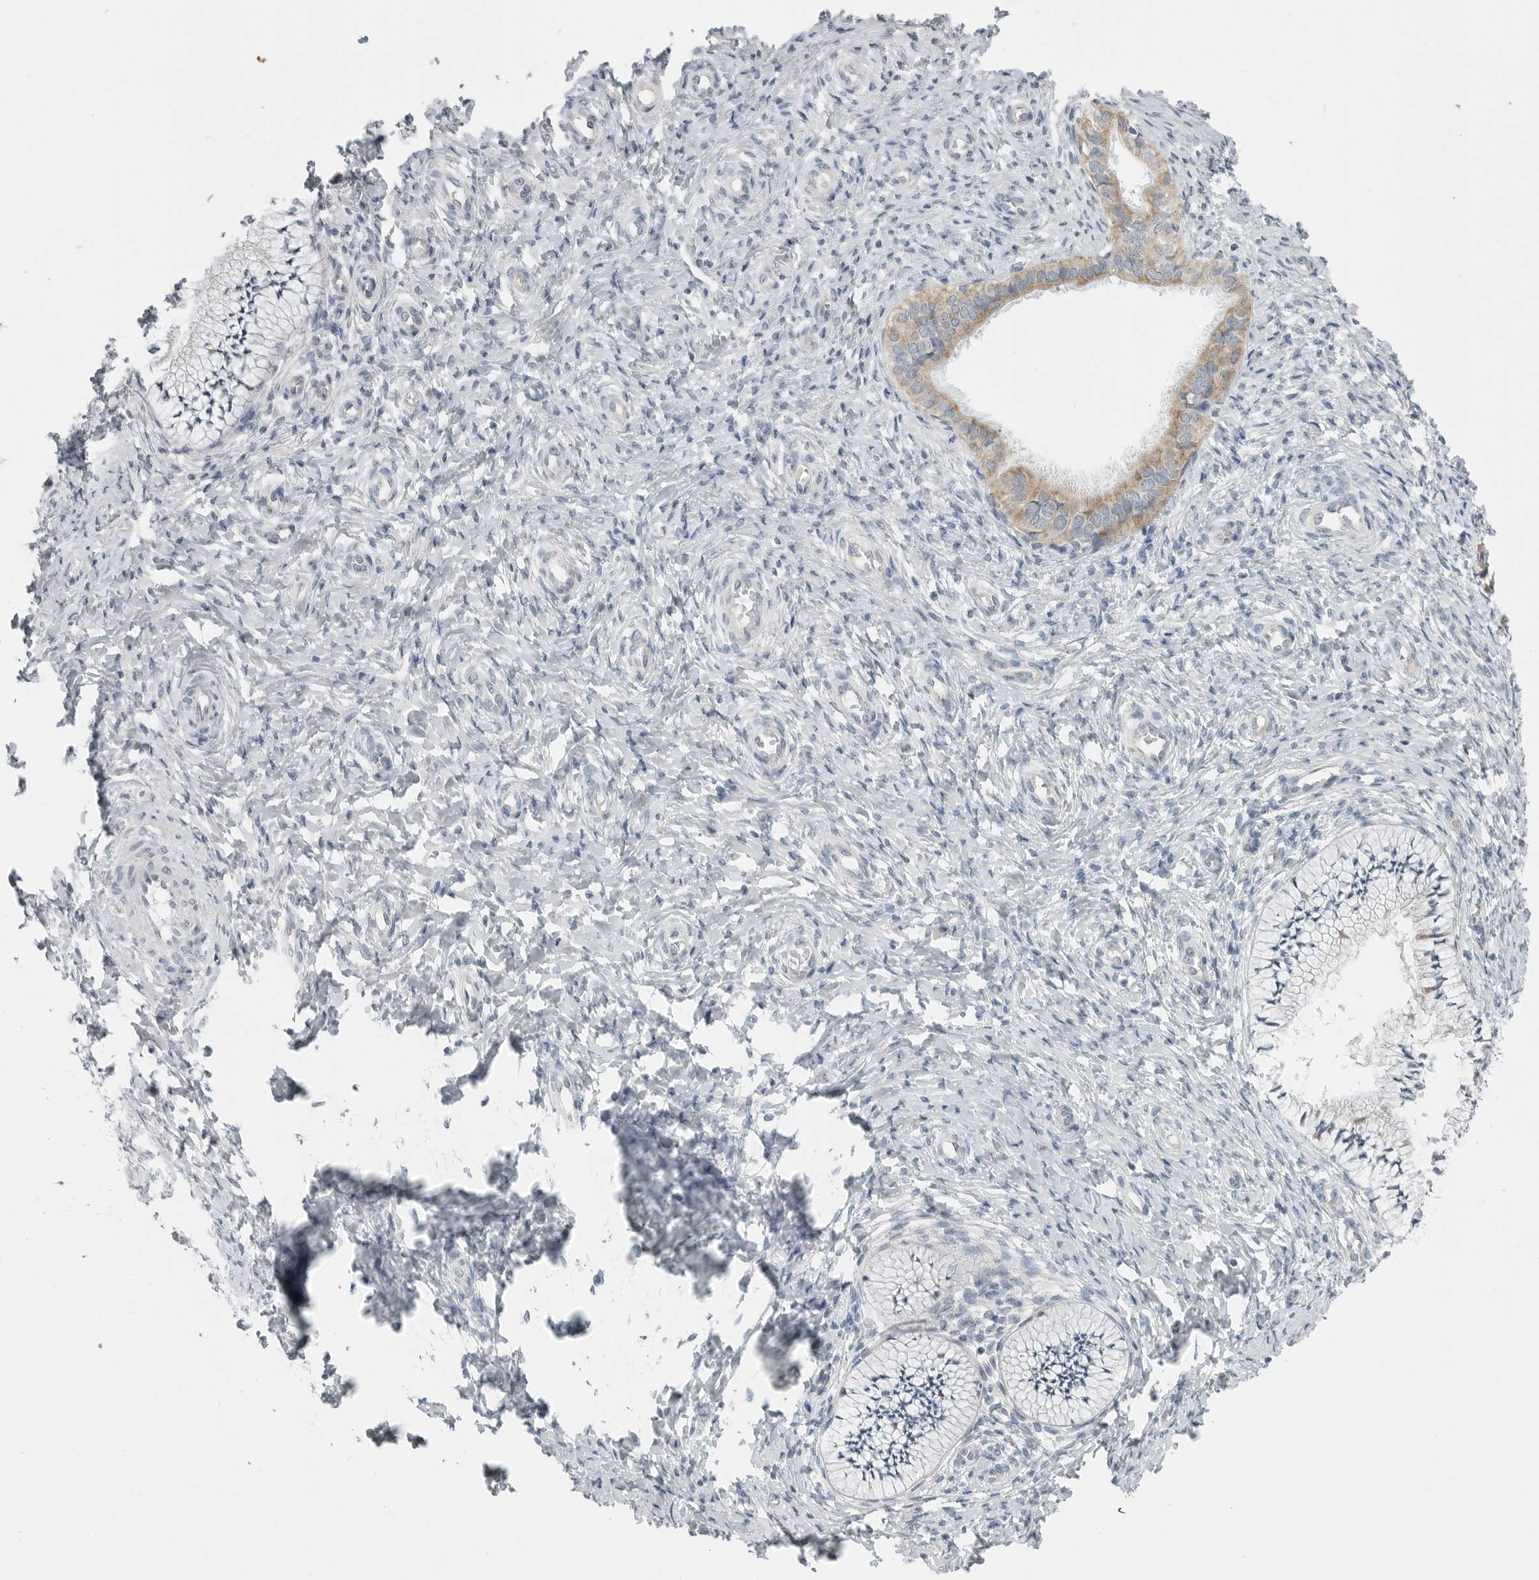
{"staining": {"intensity": "weak", "quantity": "<25%", "location": "cytoplasmic/membranous"}, "tissue": "cervix", "cell_type": "Glandular cells", "image_type": "normal", "snomed": [{"axis": "morphology", "description": "Normal tissue, NOS"}, {"axis": "topography", "description": "Cervix"}], "caption": "Glandular cells show no significant positivity in normal cervix. (IHC, brightfield microscopy, high magnification).", "gene": "IL12RB2", "patient": {"sex": "female", "age": 36}}